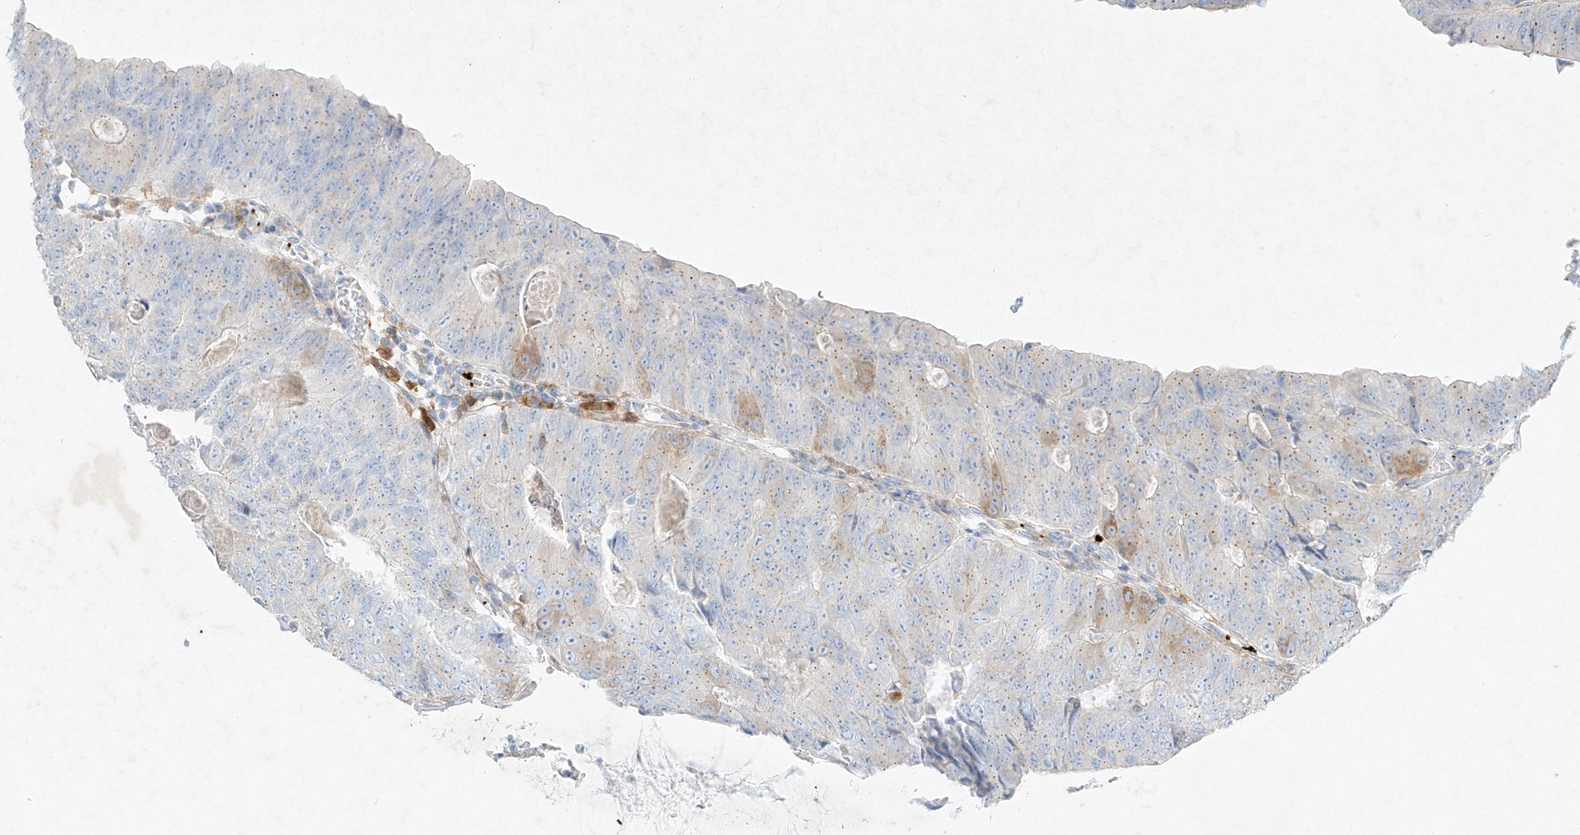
{"staining": {"intensity": "moderate", "quantity": "<25%", "location": "cytoplasmic/membranous"}, "tissue": "colorectal cancer", "cell_type": "Tumor cells", "image_type": "cancer", "snomed": [{"axis": "morphology", "description": "Adenocarcinoma, NOS"}, {"axis": "topography", "description": "Colon"}], "caption": "Colorectal cancer tissue reveals moderate cytoplasmic/membranous expression in approximately <25% of tumor cells, visualized by immunohistochemistry. Using DAB (3,3'-diaminobenzidine) (brown) and hematoxylin (blue) stains, captured at high magnification using brightfield microscopy.", "gene": "PLEK", "patient": {"sex": "female", "age": 67}}